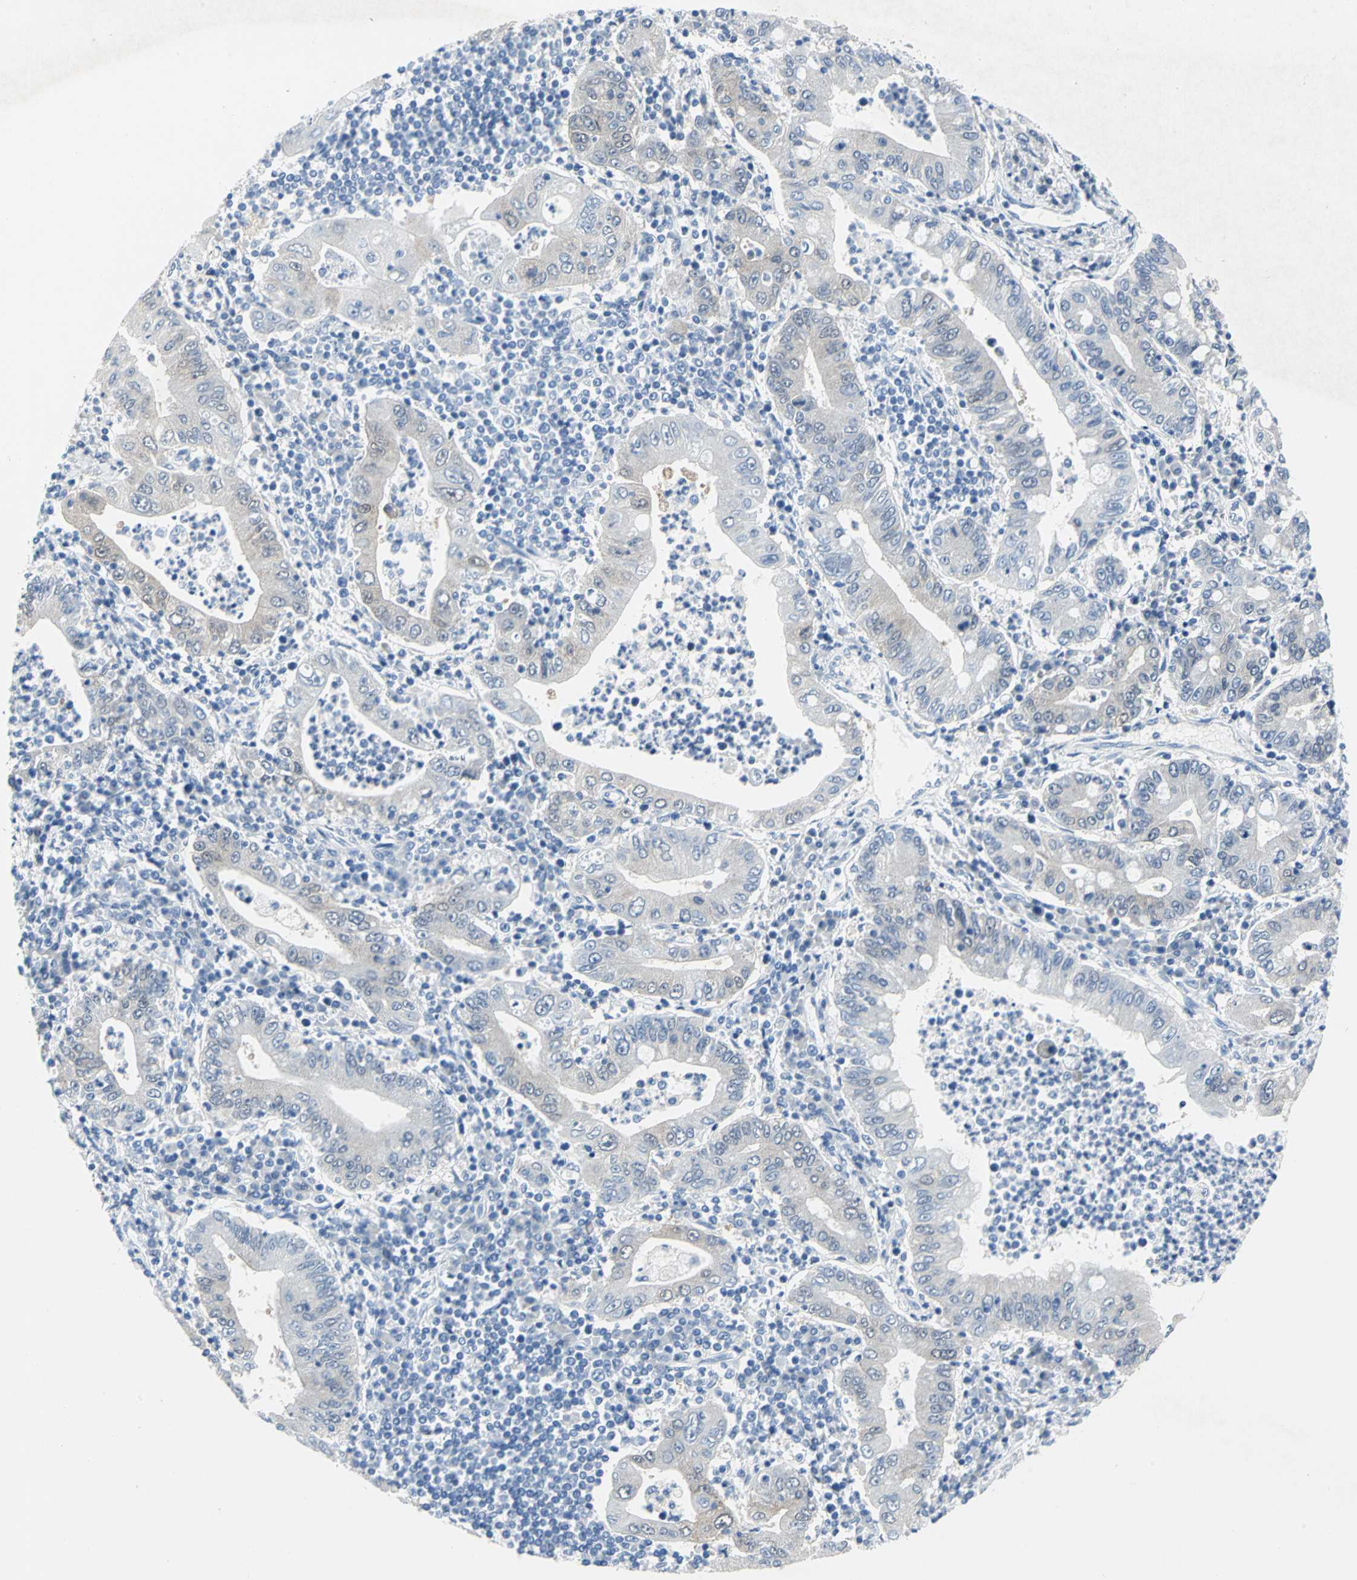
{"staining": {"intensity": "weak", "quantity": "<25%", "location": "cytoplasmic/membranous"}, "tissue": "stomach cancer", "cell_type": "Tumor cells", "image_type": "cancer", "snomed": [{"axis": "morphology", "description": "Normal tissue, NOS"}, {"axis": "morphology", "description": "Adenocarcinoma, NOS"}, {"axis": "topography", "description": "Esophagus"}, {"axis": "topography", "description": "Stomach, upper"}, {"axis": "topography", "description": "Peripheral nerve tissue"}], "caption": "The immunohistochemistry (IHC) photomicrograph has no significant expression in tumor cells of stomach cancer (adenocarcinoma) tissue.", "gene": "SFN", "patient": {"sex": "male", "age": 62}}